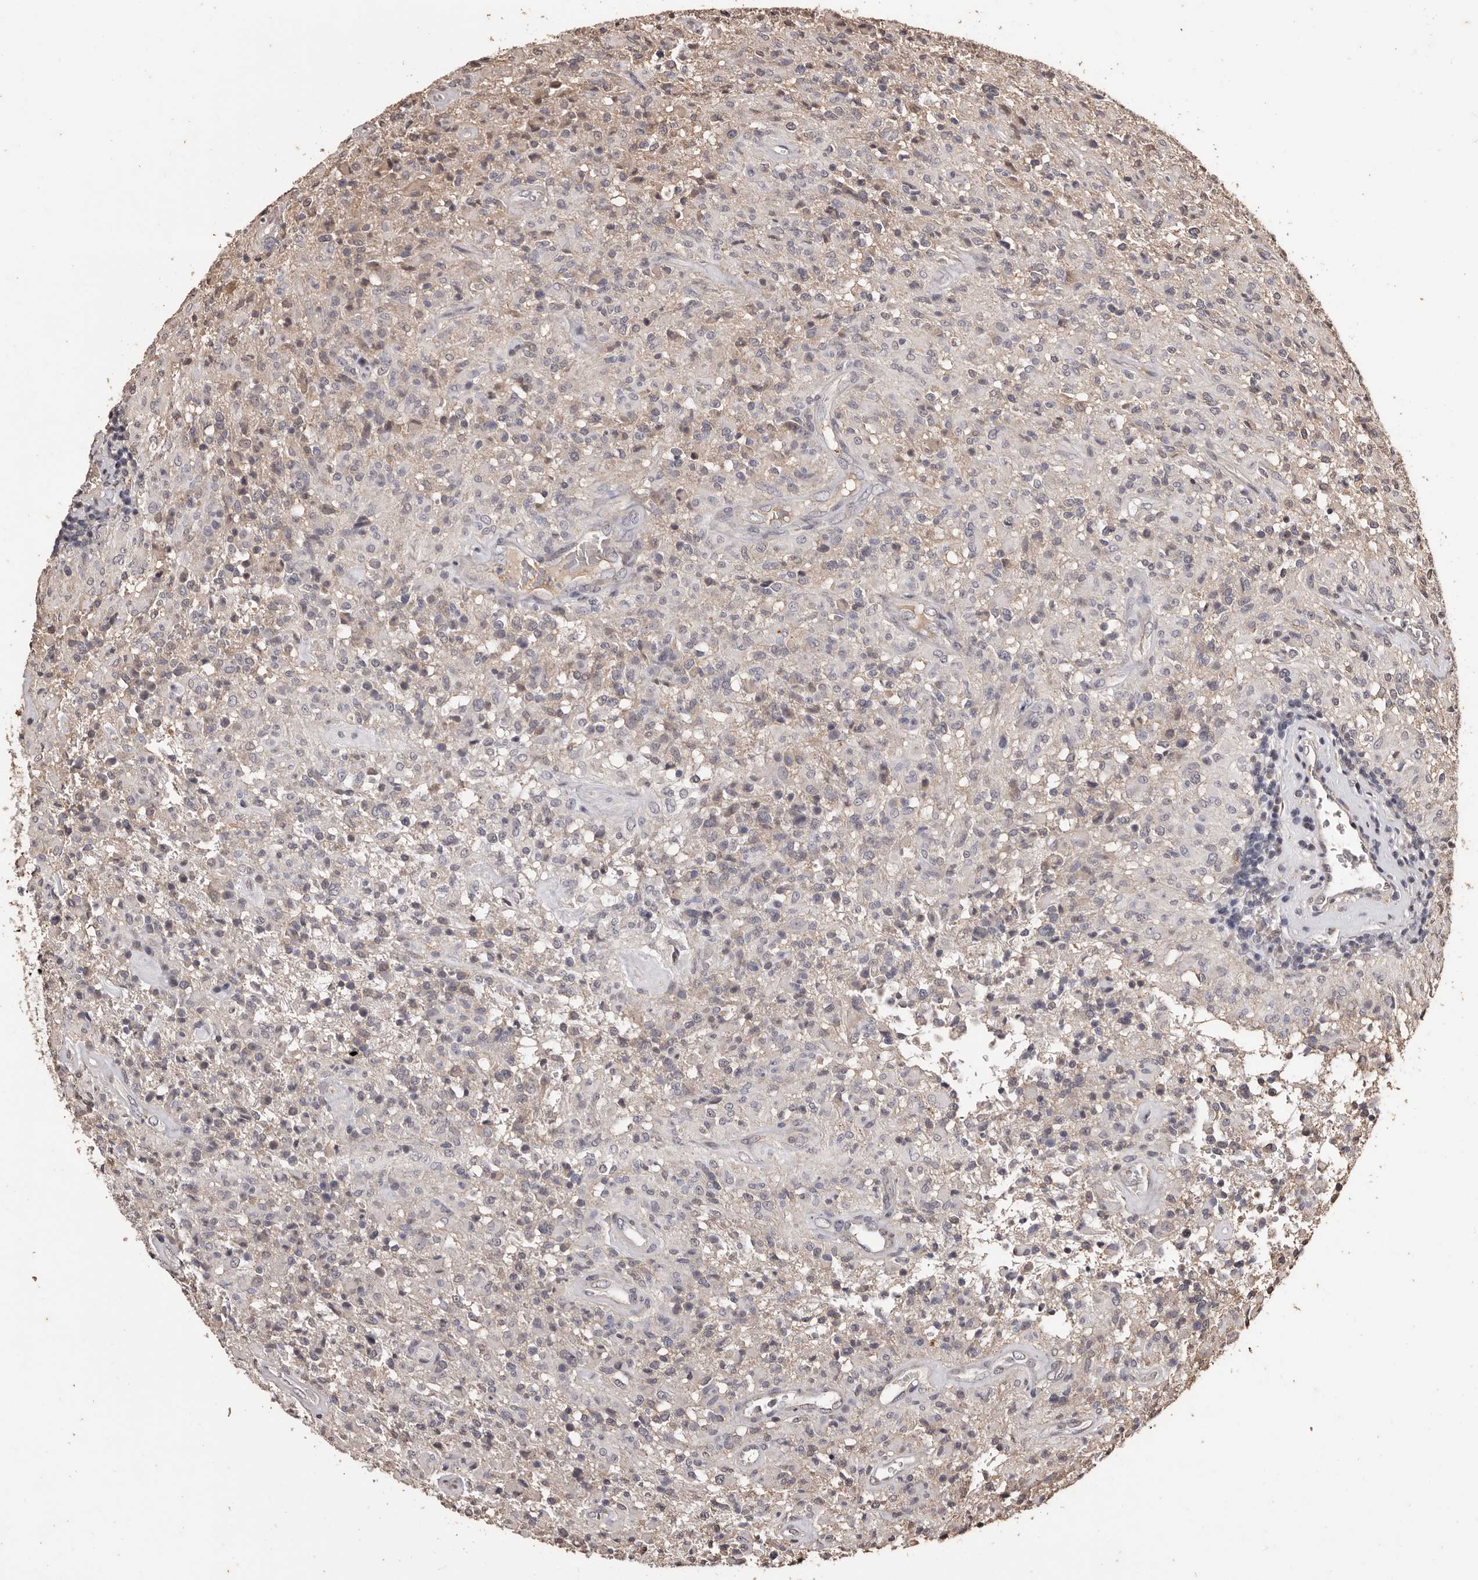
{"staining": {"intensity": "negative", "quantity": "none", "location": "none"}, "tissue": "glioma", "cell_type": "Tumor cells", "image_type": "cancer", "snomed": [{"axis": "morphology", "description": "Glioma, malignant, High grade"}, {"axis": "topography", "description": "Brain"}], "caption": "This is an immunohistochemistry (IHC) image of malignant glioma (high-grade). There is no expression in tumor cells.", "gene": "NAV1", "patient": {"sex": "female", "age": 57}}